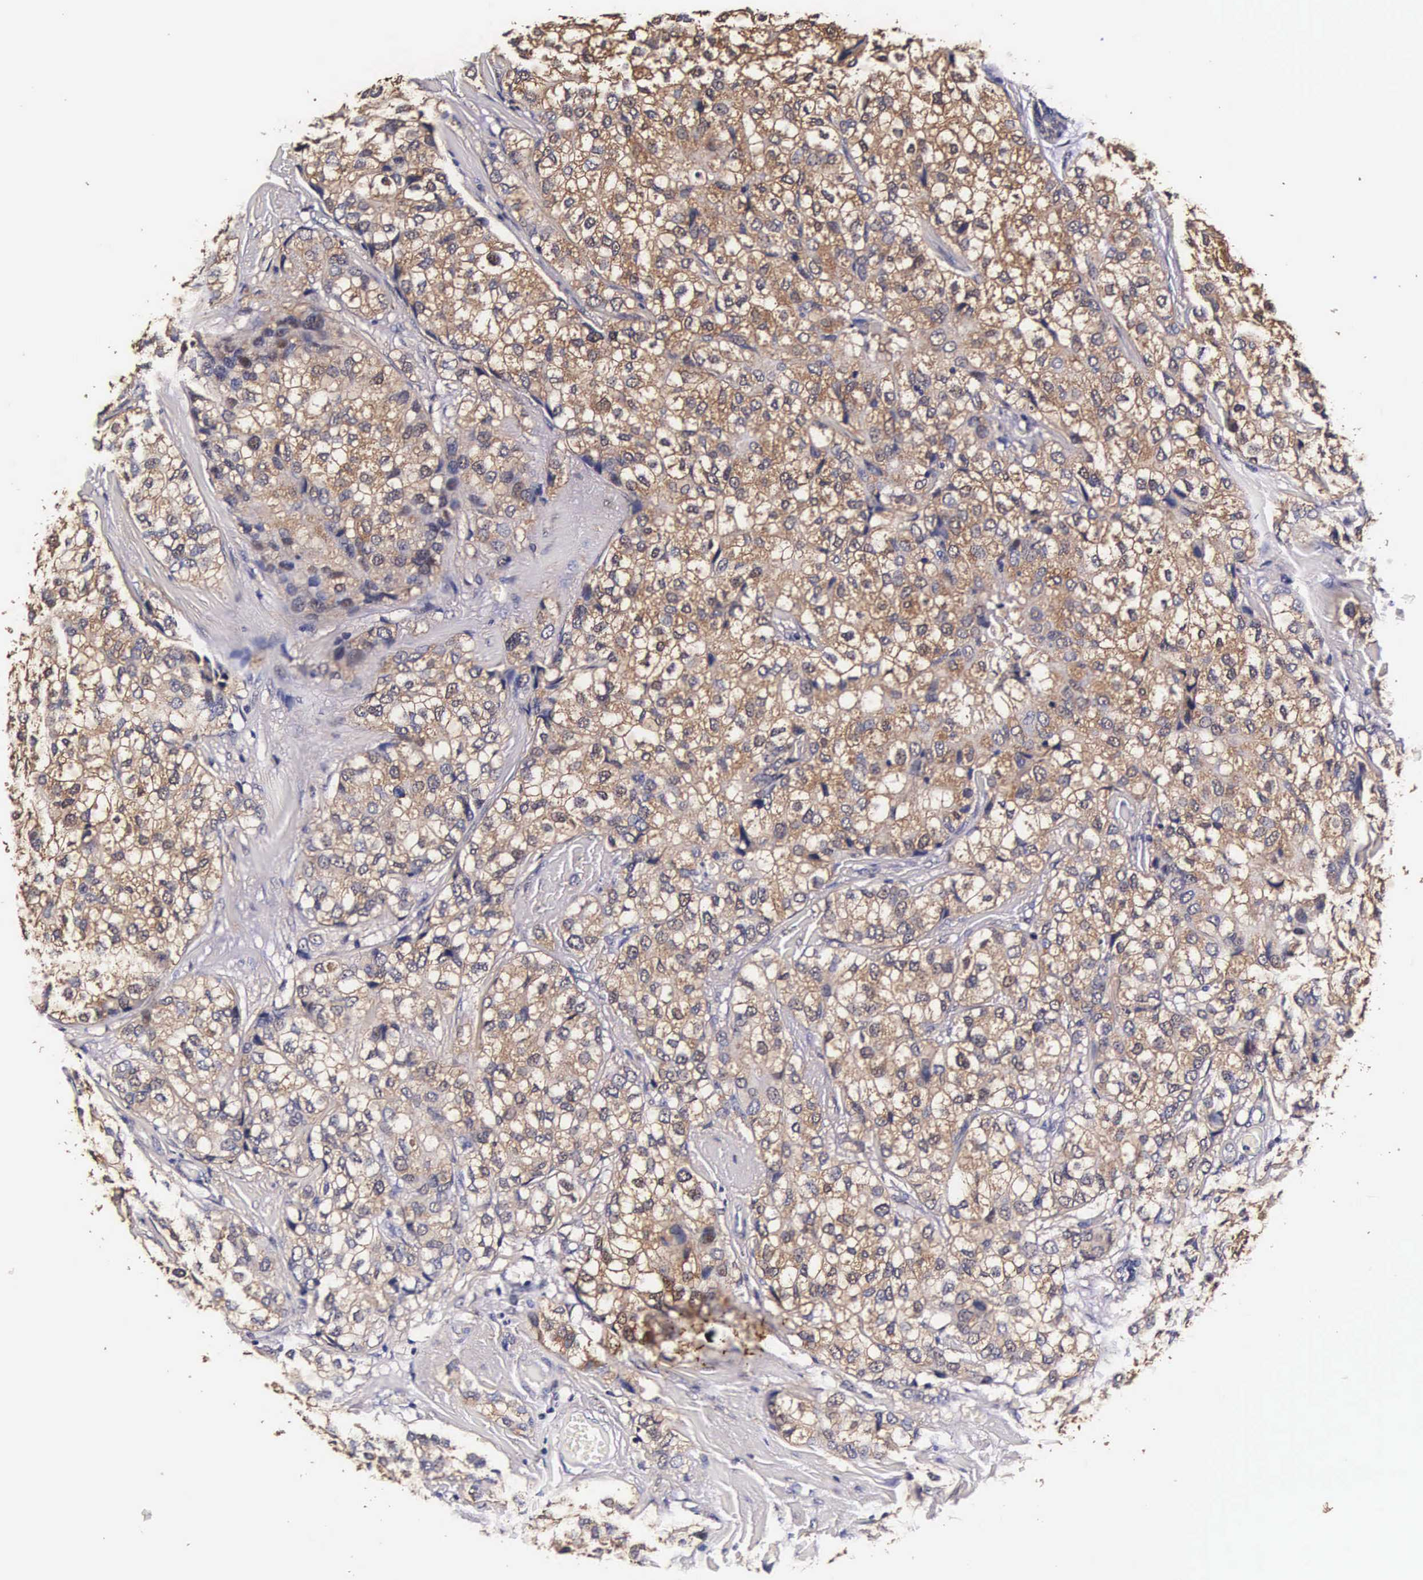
{"staining": {"intensity": "moderate", "quantity": ">75%", "location": "cytoplasmic/membranous,nuclear"}, "tissue": "breast cancer", "cell_type": "Tumor cells", "image_type": "cancer", "snomed": [{"axis": "morphology", "description": "Duct carcinoma"}, {"axis": "topography", "description": "Breast"}], "caption": "Immunohistochemical staining of breast intraductal carcinoma demonstrates medium levels of moderate cytoplasmic/membranous and nuclear positivity in approximately >75% of tumor cells.", "gene": "TECPR2", "patient": {"sex": "female", "age": 68}}